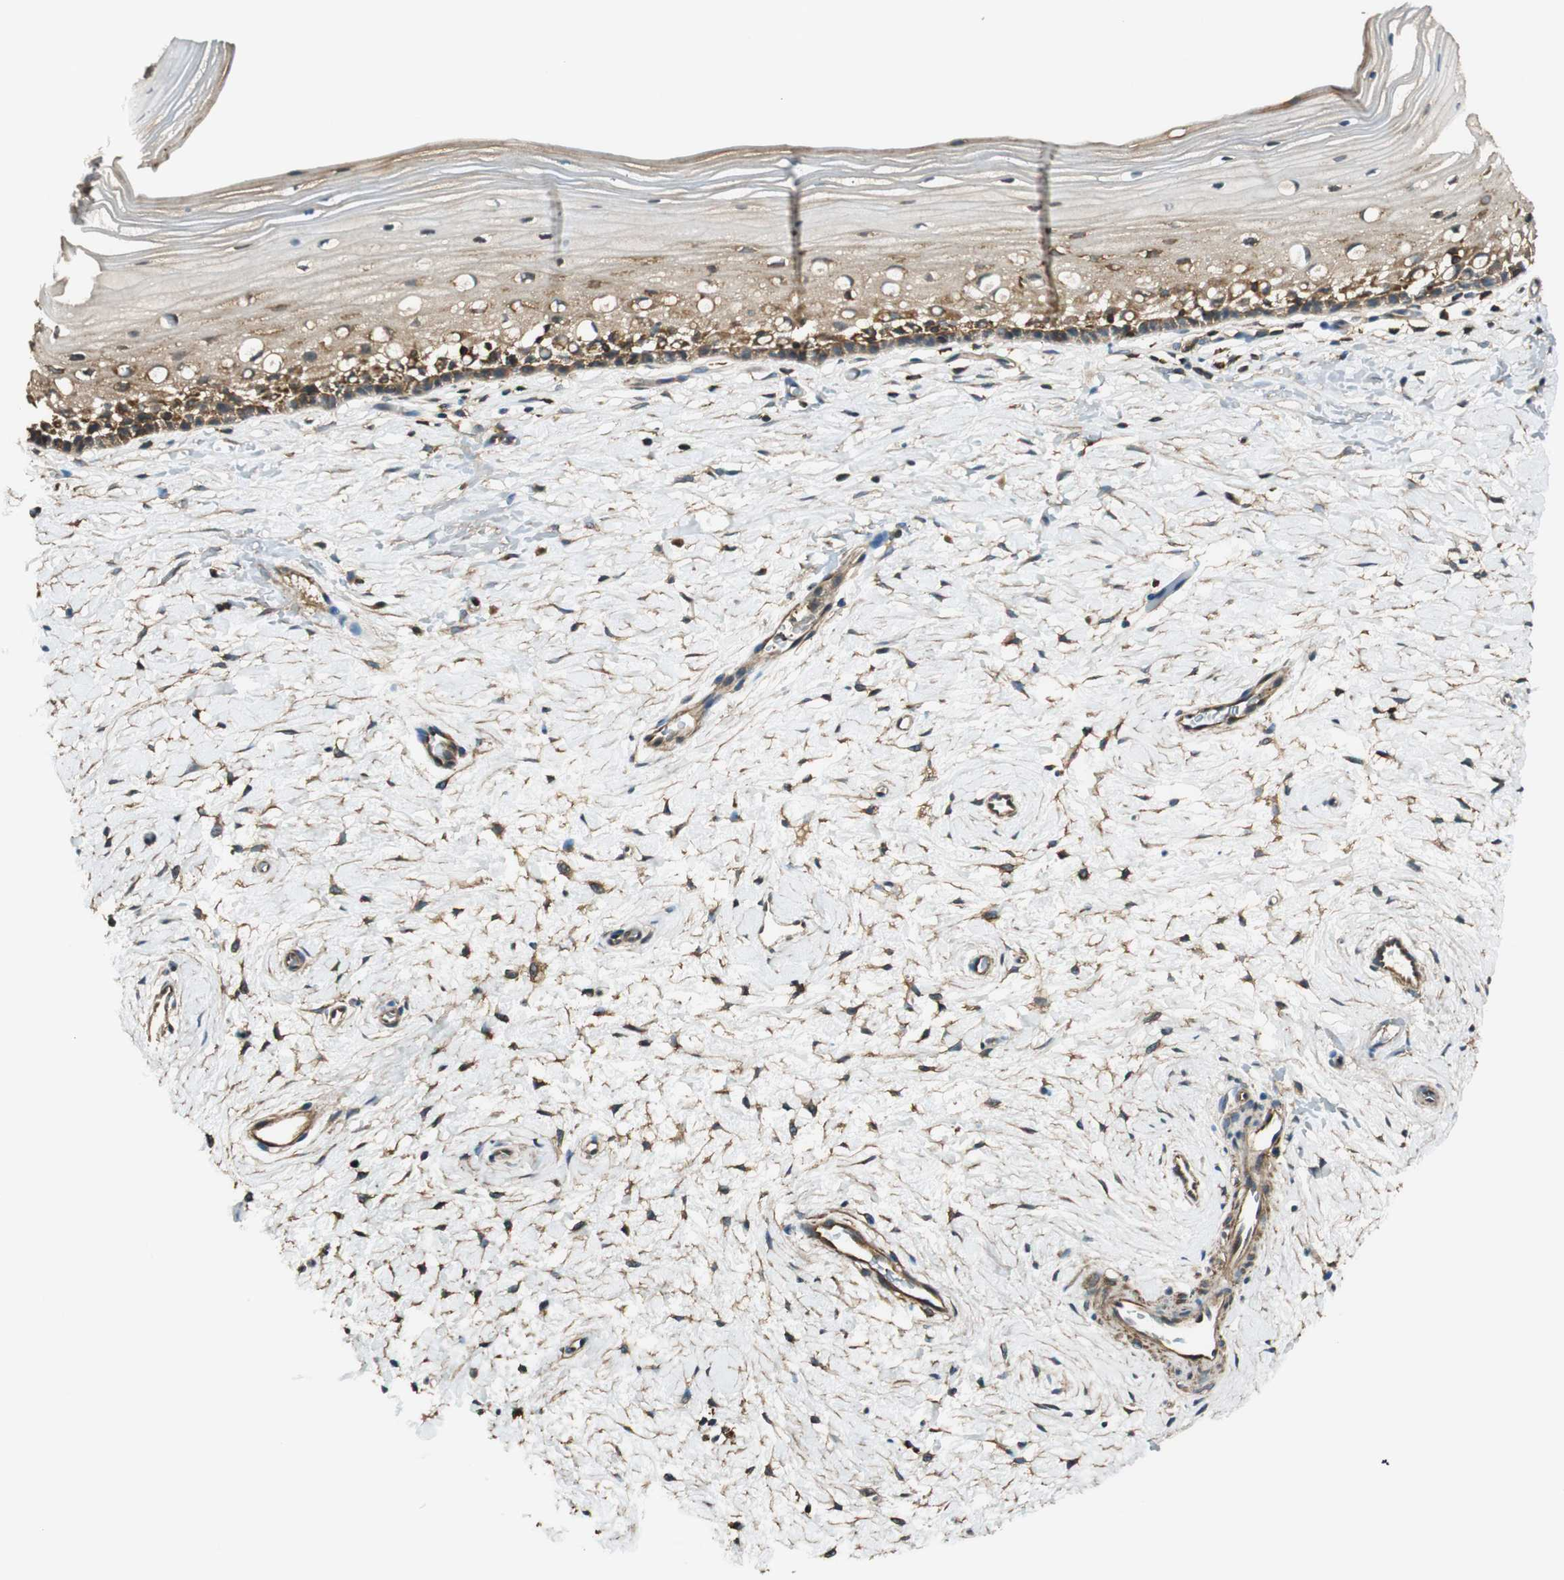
{"staining": {"intensity": "moderate", "quantity": "25%-75%", "location": "cytoplasmic/membranous"}, "tissue": "cervix", "cell_type": "Glandular cells", "image_type": "normal", "snomed": [{"axis": "morphology", "description": "Normal tissue, NOS"}, {"axis": "topography", "description": "Cervix"}], "caption": "A histopathology image showing moderate cytoplasmic/membranous staining in about 25%-75% of glandular cells in benign cervix, as visualized by brown immunohistochemical staining.", "gene": "PI4K2B", "patient": {"sex": "female", "age": 39}}